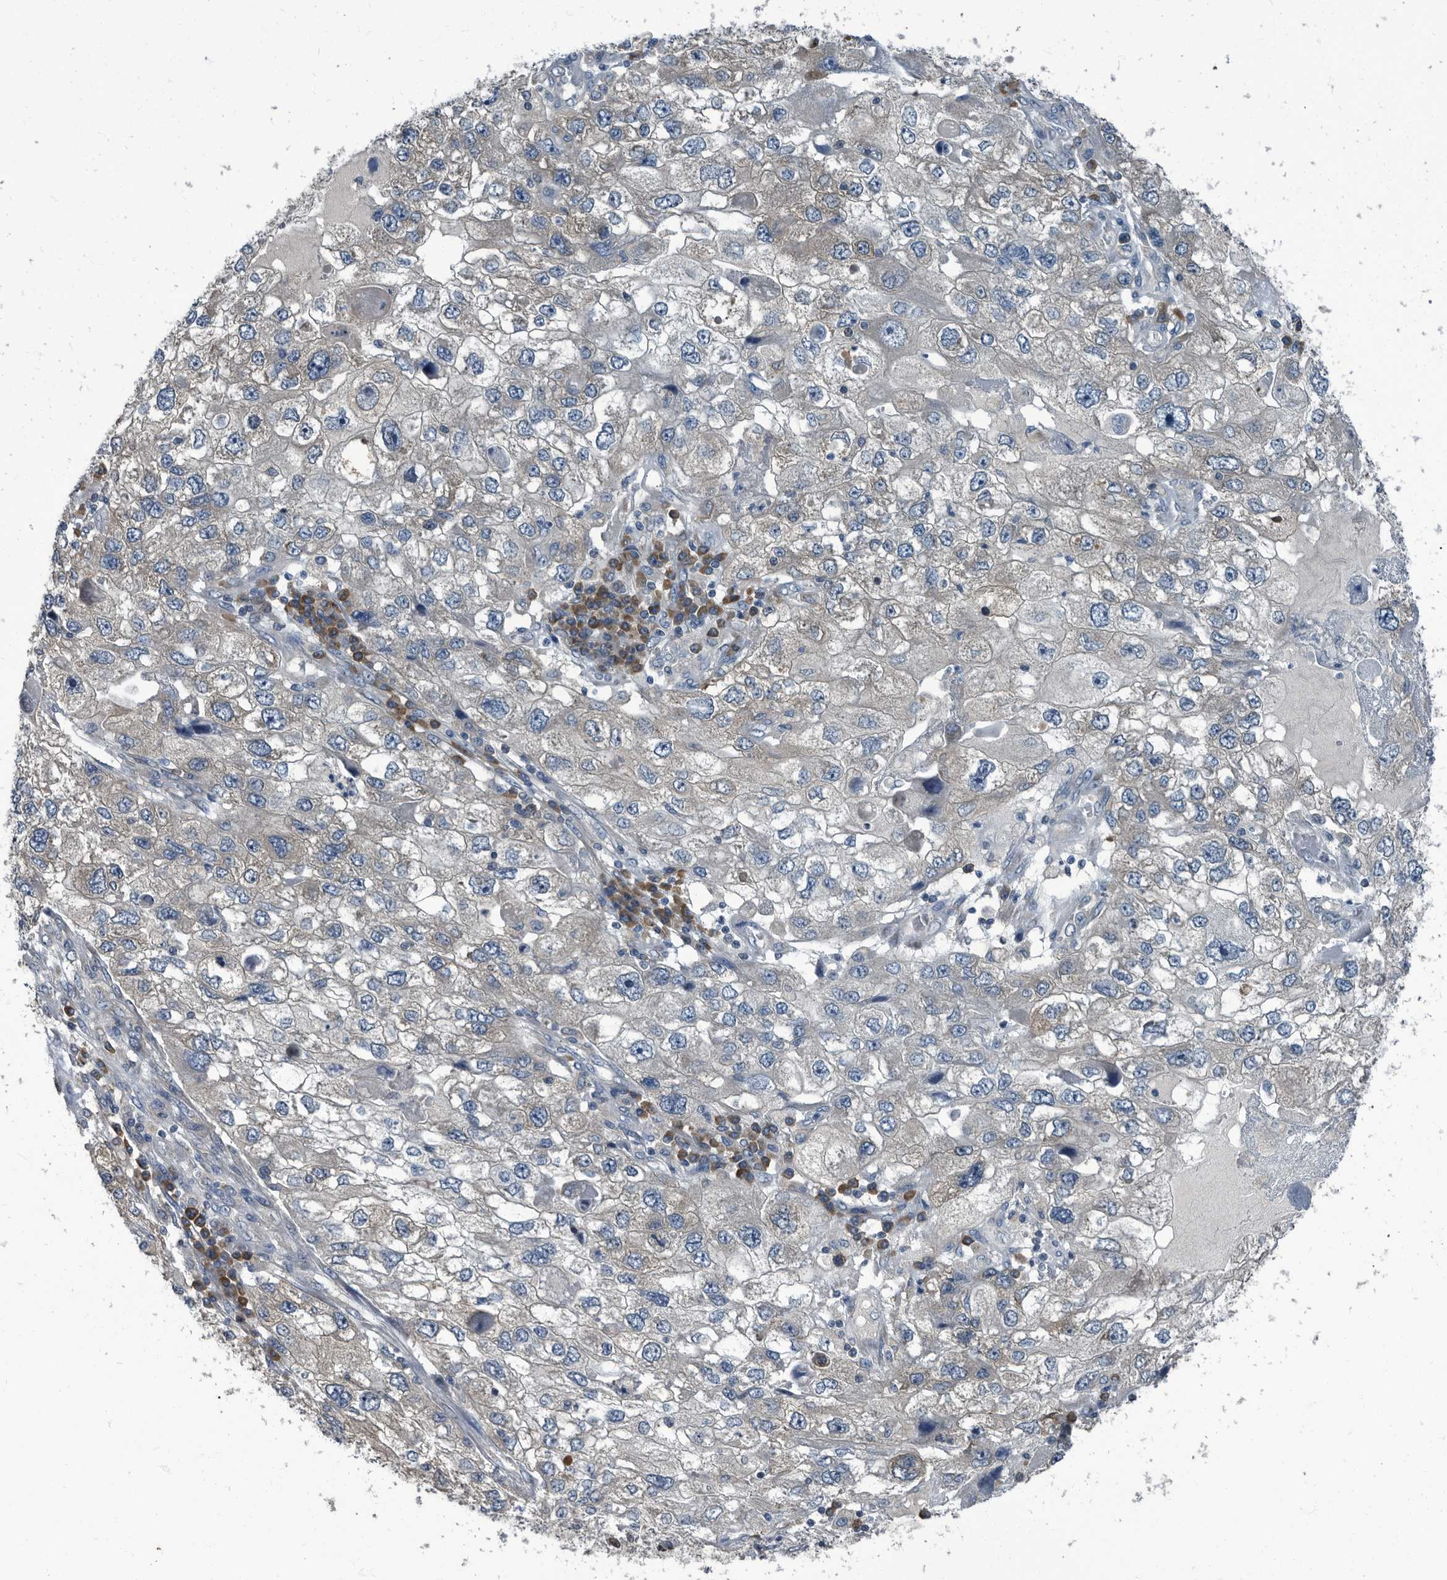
{"staining": {"intensity": "weak", "quantity": "<25%", "location": "cytoplasmic/membranous"}, "tissue": "endometrial cancer", "cell_type": "Tumor cells", "image_type": "cancer", "snomed": [{"axis": "morphology", "description": "Adenocarcinoma, NOS"}, {"axis": "topography", "description": "Endometrium"}], "caption": "Protein analysis of endometrial cancer exhibits no significant staining in tumor cells.", "gene": "CDV3", "patient": {"sex": "female", "age": 49}}